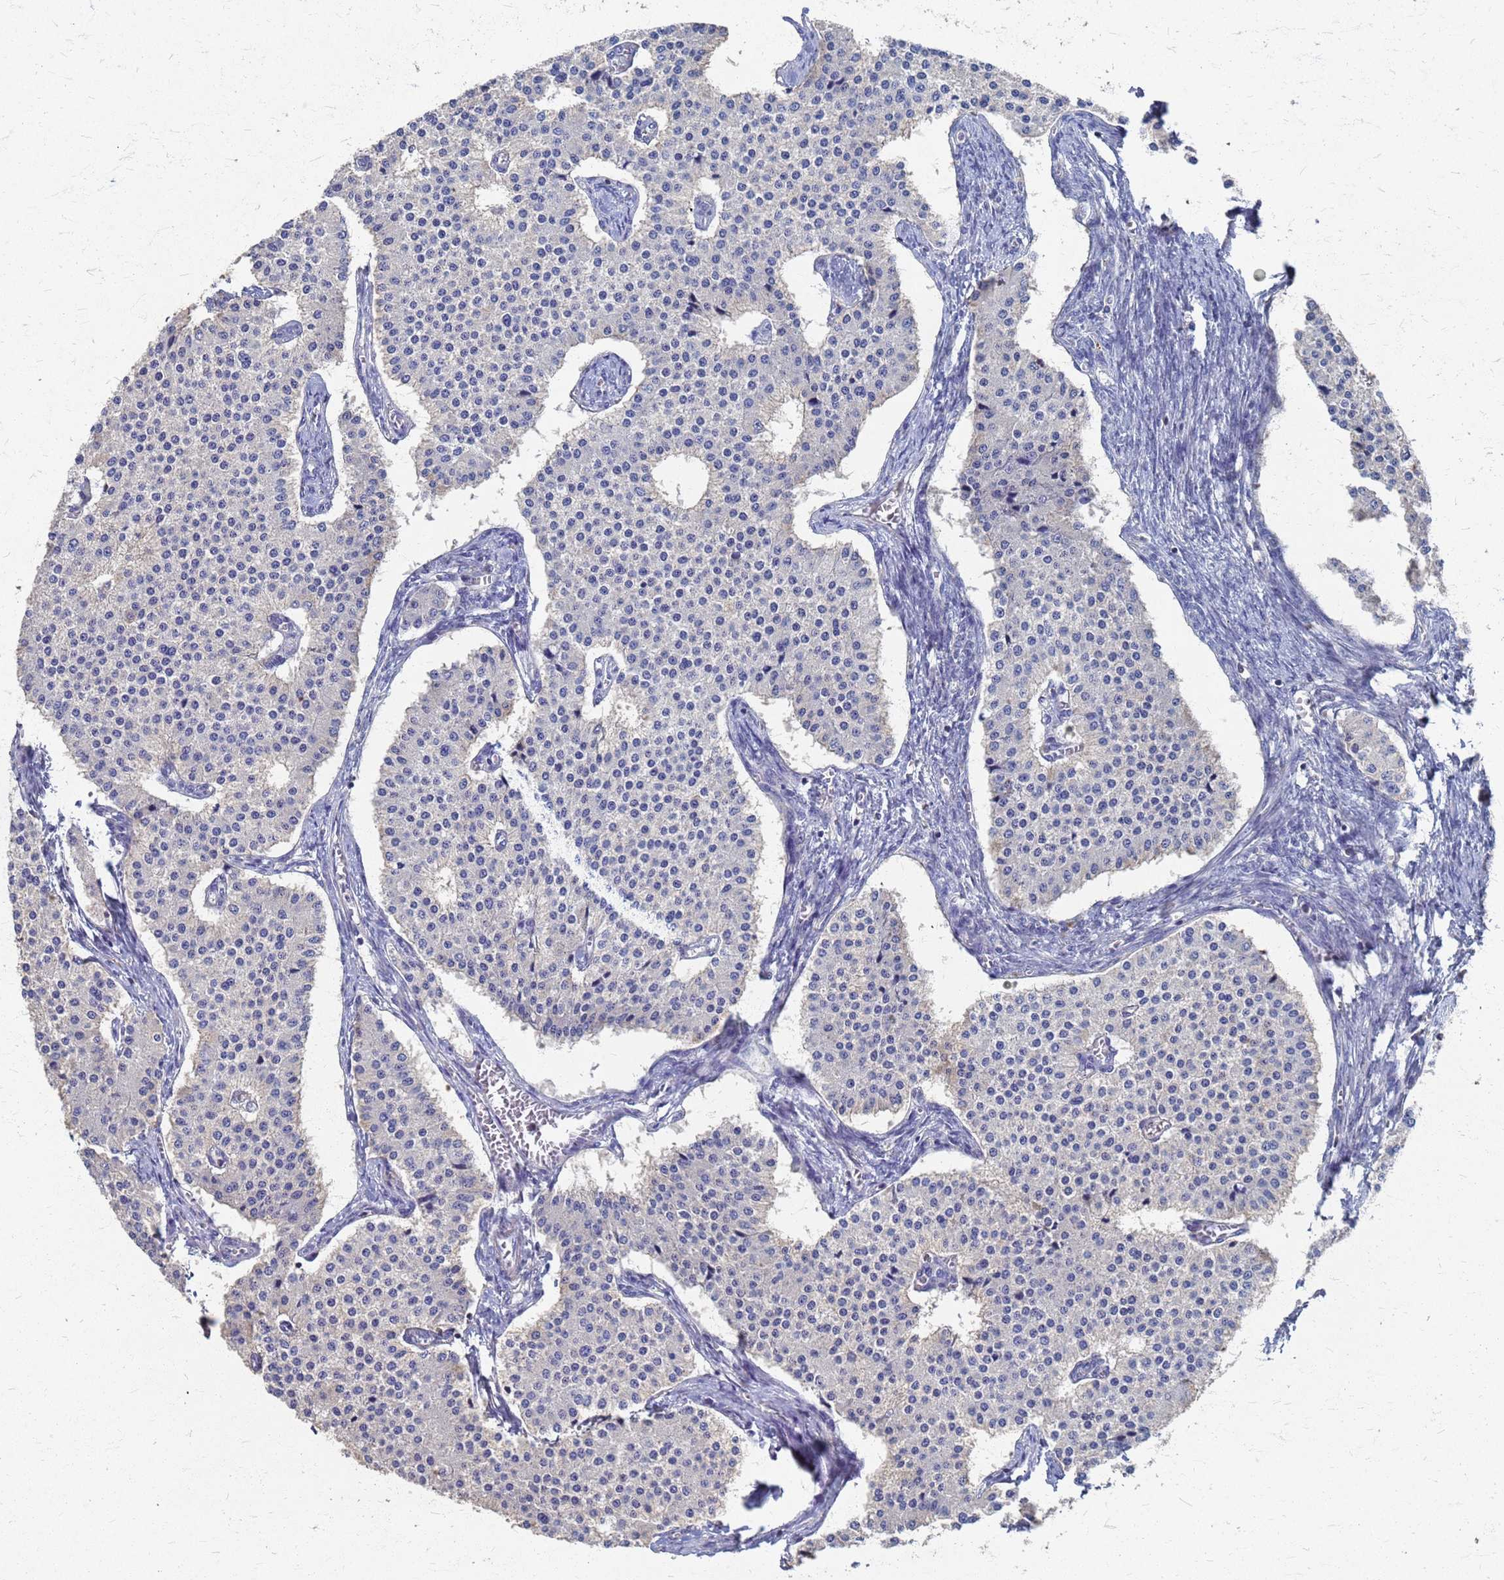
{"staining": {"intensity": "negative", "quantity": "none", "location": "none"}, "tissue": "carcinoid", "cell_type": "Tumor cells", "image_type": "cancer", "snomed": [{"axis": "morphology", "description": "Carcinoid, malignant, NOS"}, {"axis": "topography", "description": "Colon"}], "caption": "A high-resolution image shows IHC staining of carcinoid (malignant), which reveals no significant positivity in tumor cells.", "gene": "KRCC1", "patient": {"sex": "female", "age": 52}}